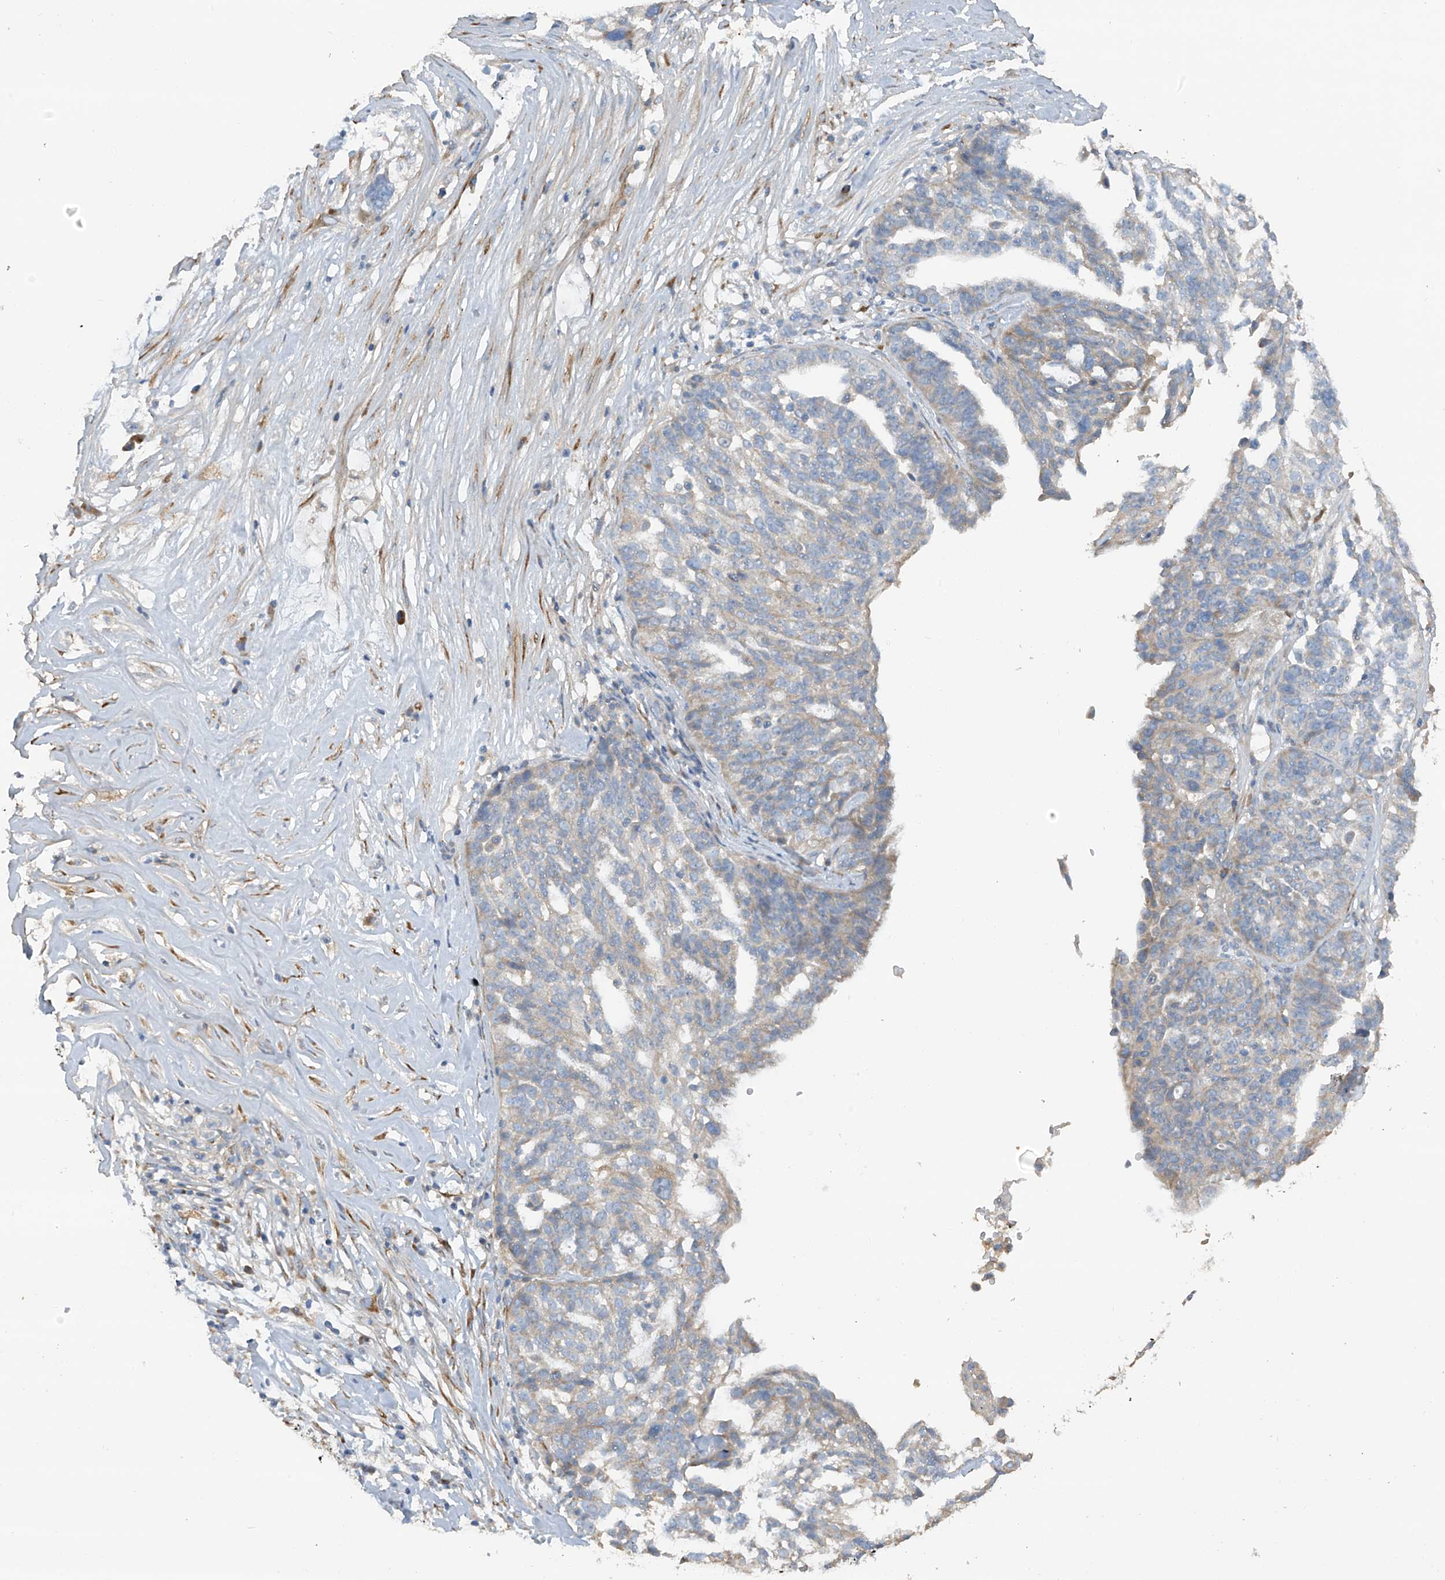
{"staining": {"intensity": "negative", "quantity": "none", "location": "none"}, "tissue": "ovarian cancer", "cell_type": "Tumor cells", "image_type": "cancer", "snomed": [{"axis": "morphology", "description": "Cystadenocarcinoma, serous, NOS"}, {"axis": "topography", "description": "Ovary"}], "caption": "Tumor cells show no significant staining in serous cystadenocarcinoma (ovarian). (IHC, brightfield microscopy, high magnification).", "gene": "GALNTL6", "patient": {"sex": "female", "age": 59}}